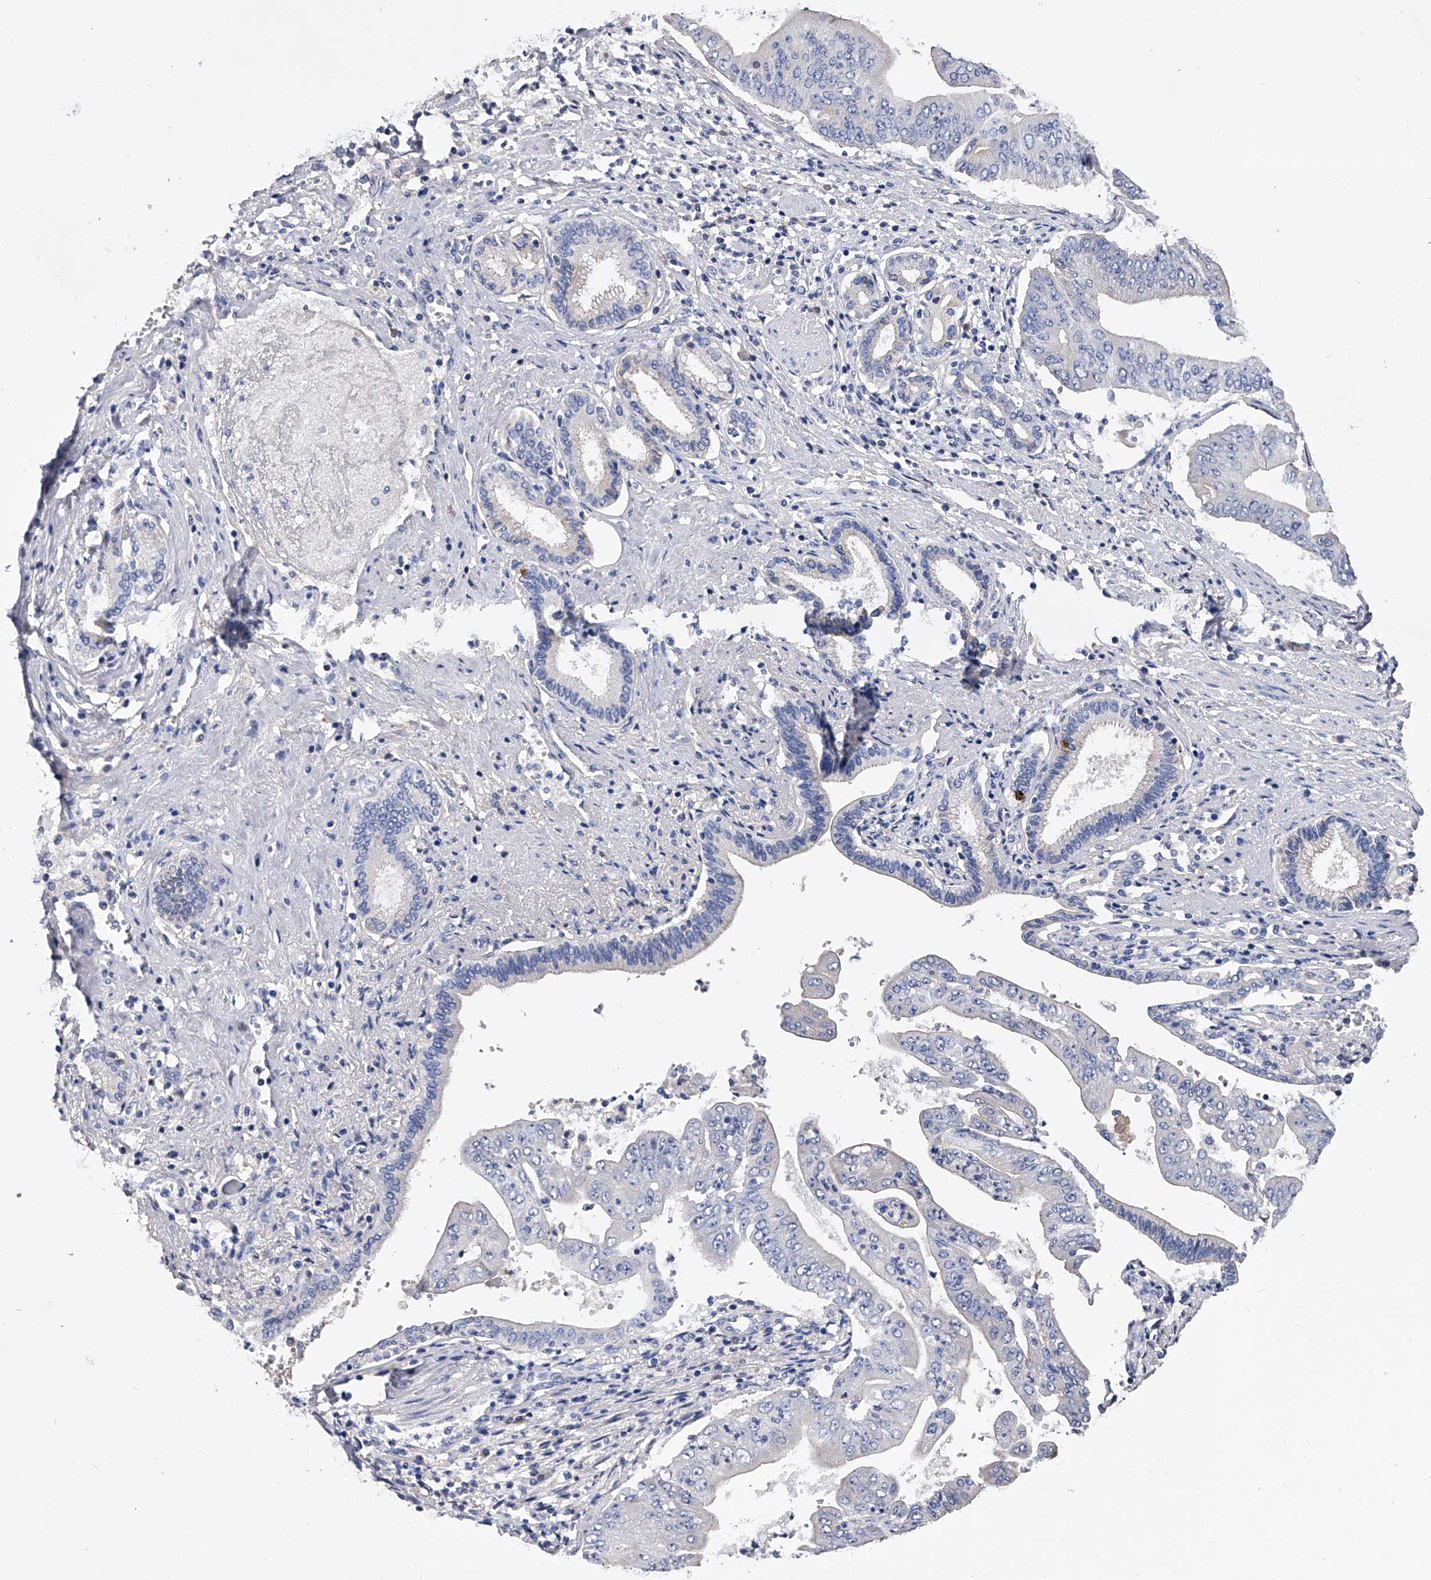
{"staining": {"intensity": "negative", "quantity": "none", "location": "none"}, "tissue": "pancreatic cancer", "cell_type": "Tumor cells", "image_type": "cancer", "snomed": [{"axis": "morphology", "description": "Adenocarcinoma, NOS"}, {"axis": "topography", "description": "Pancreas"}], "caption": "Immunohistochemistry (IHC) of pancreatic cancer exhibits no positivity in tumor cells.", "gene": "EFCAB7", "patient": {"sex": "female", "age": 77}}